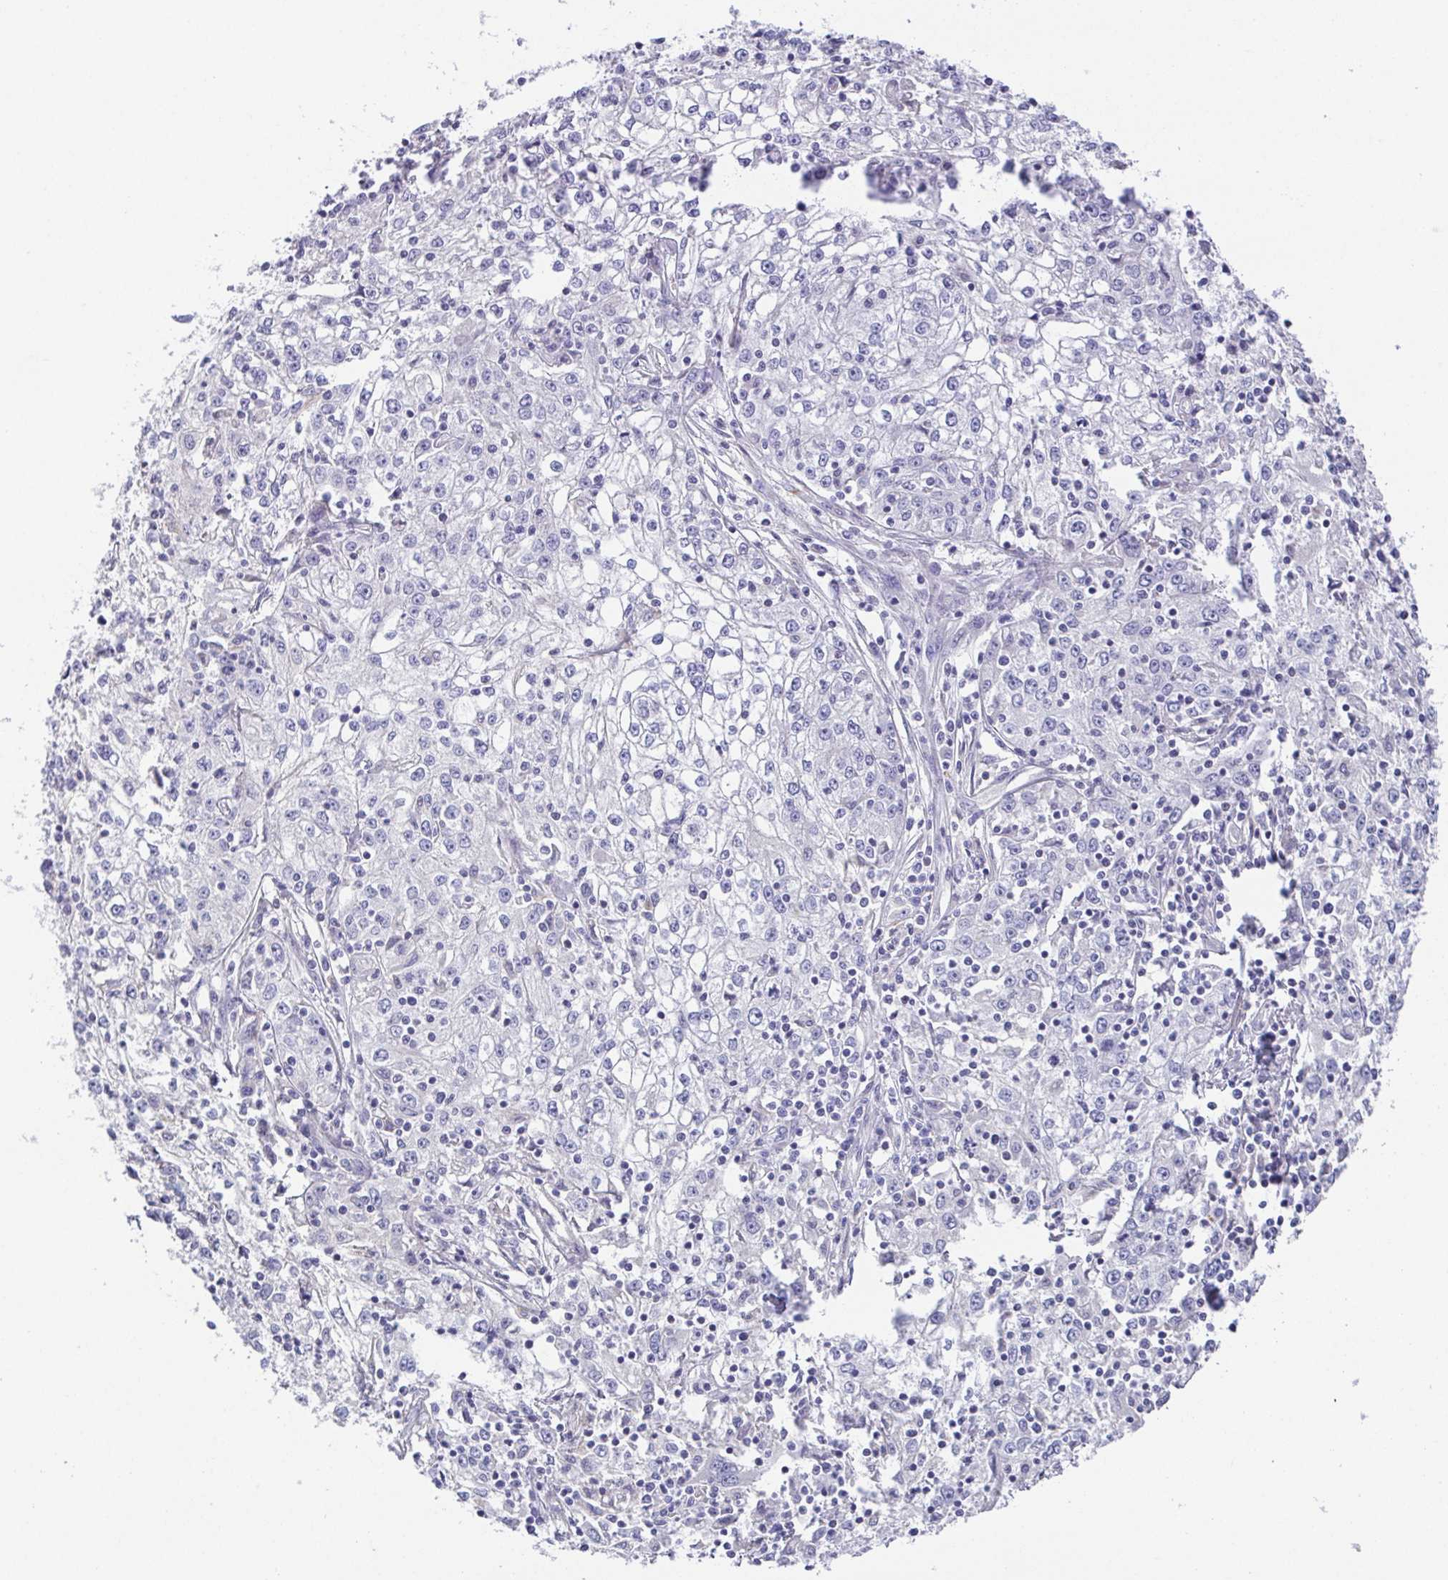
{"staining": {"intensity": "negative", "quantity": "none", "location": "none"}, "tissue": "cervical cancer", "cell_type": "Tumor cells", "image_type": "cancer", "snomed": [{"axis": "morphology", "description": "Squamous cell carcinoma, NOS"}, {"axis": "topography", "description": "Cervix"}], "caption": "Immunohistochemistry photomicrograph of neoplastic tissue: human cervical squamous cell carcinoma stained with DAB demonstrates no significant protein staining in tumor cells.", "gene": "PKDREJ", "patient": {"sex": "female", "age": 85}}